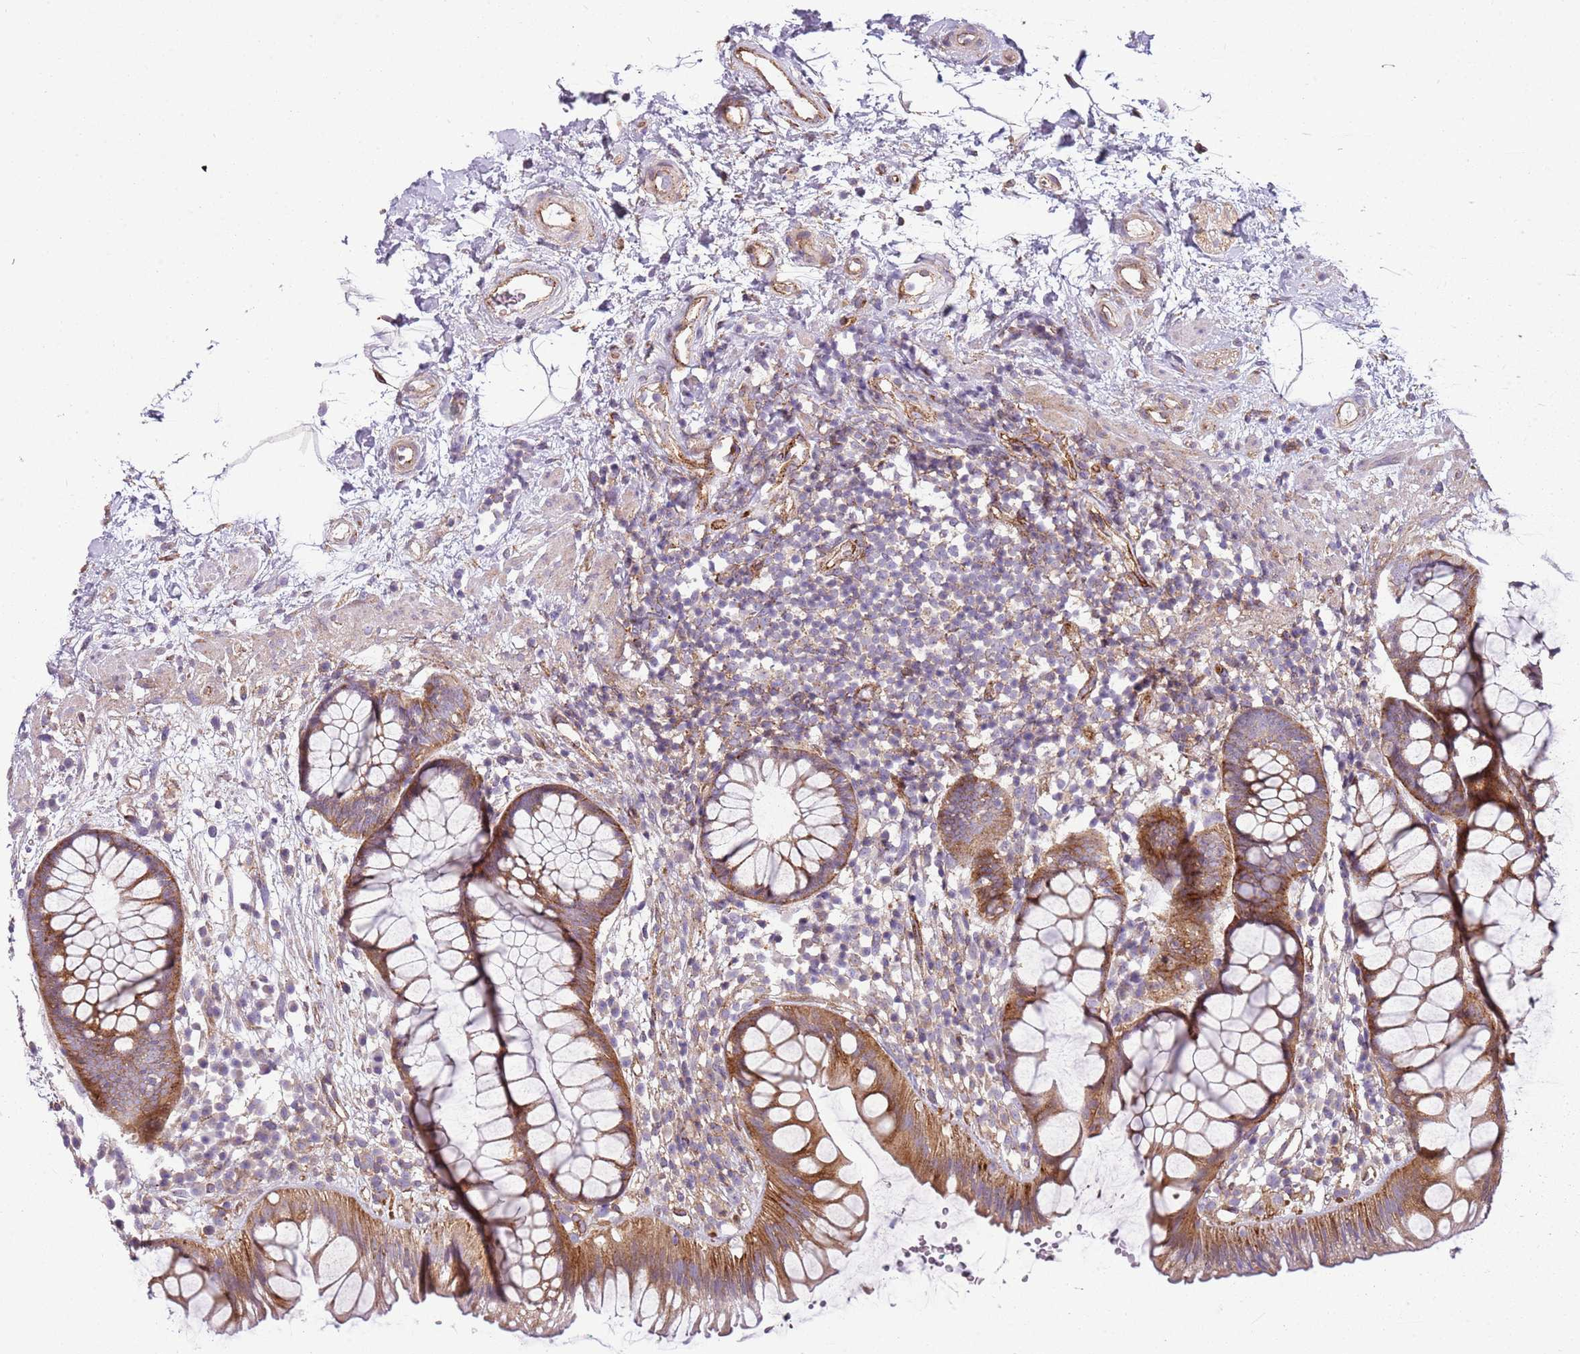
{"staining": {"intensity": "moderate", "quantity": ">75%", "location": "cytoplasmic/membranous"}, "tissue": "rectum", "cell_type": "Glandular cells", "image_type": "normal", "snomed": [{"axis": "morphology", "description": "Normal tissue, NOS"}, {"axis": "topography", "description": "Rectum"}], "caption": "Rectum stained for a protein displays moderate cytoplasmic/membranous positivity in glandular cells. The staining is performed using DAB brown chromogen to label protein expression. The nuclei are counter-stained blue using hematoxylin.", "gene": "SNX1", "patient": {"sex": "male", "age": 51}}